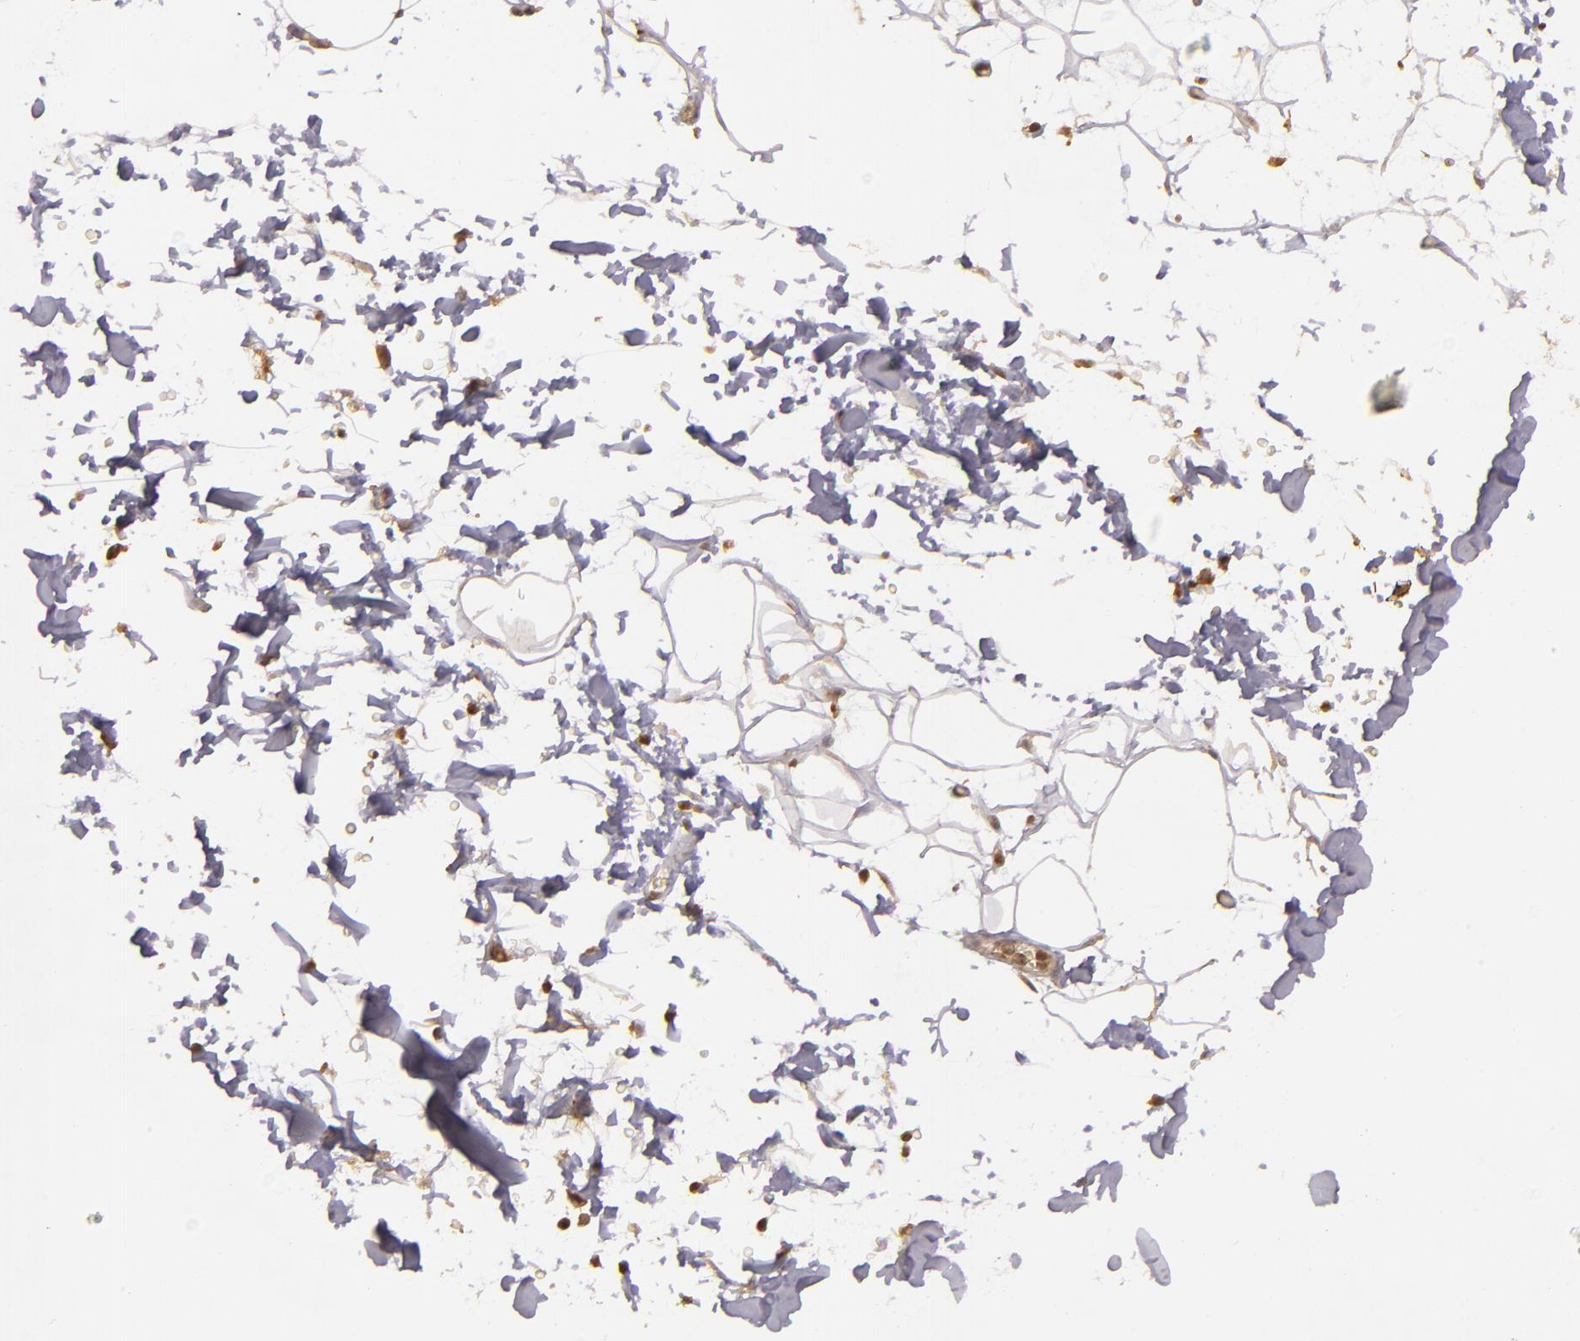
{"staining": {"intensity": "moderate", "quantity": "25%-75%", "location": "cytoplasmic/membranous"}, "tissue": "adipose tissue", "cell_type": "Adipocytes", "image_type": "normal", "snomed": [{"axis": "morphology", "description": "Normal tissue, NOS"}, {"axis": "topography", "description": "Soft tissue"}], "caption": "Immunohistochemical staining of benign human adipose tissue reveals 25%-75% levels of moderate cytoplasmic/membranous protein staining in about 25%-75% of adipocytes. (DAB IHC, brown staining for protein, blue staining for nuclei).", "gene": "HRAS", "patient": {"sex": "male", "age": 72}}